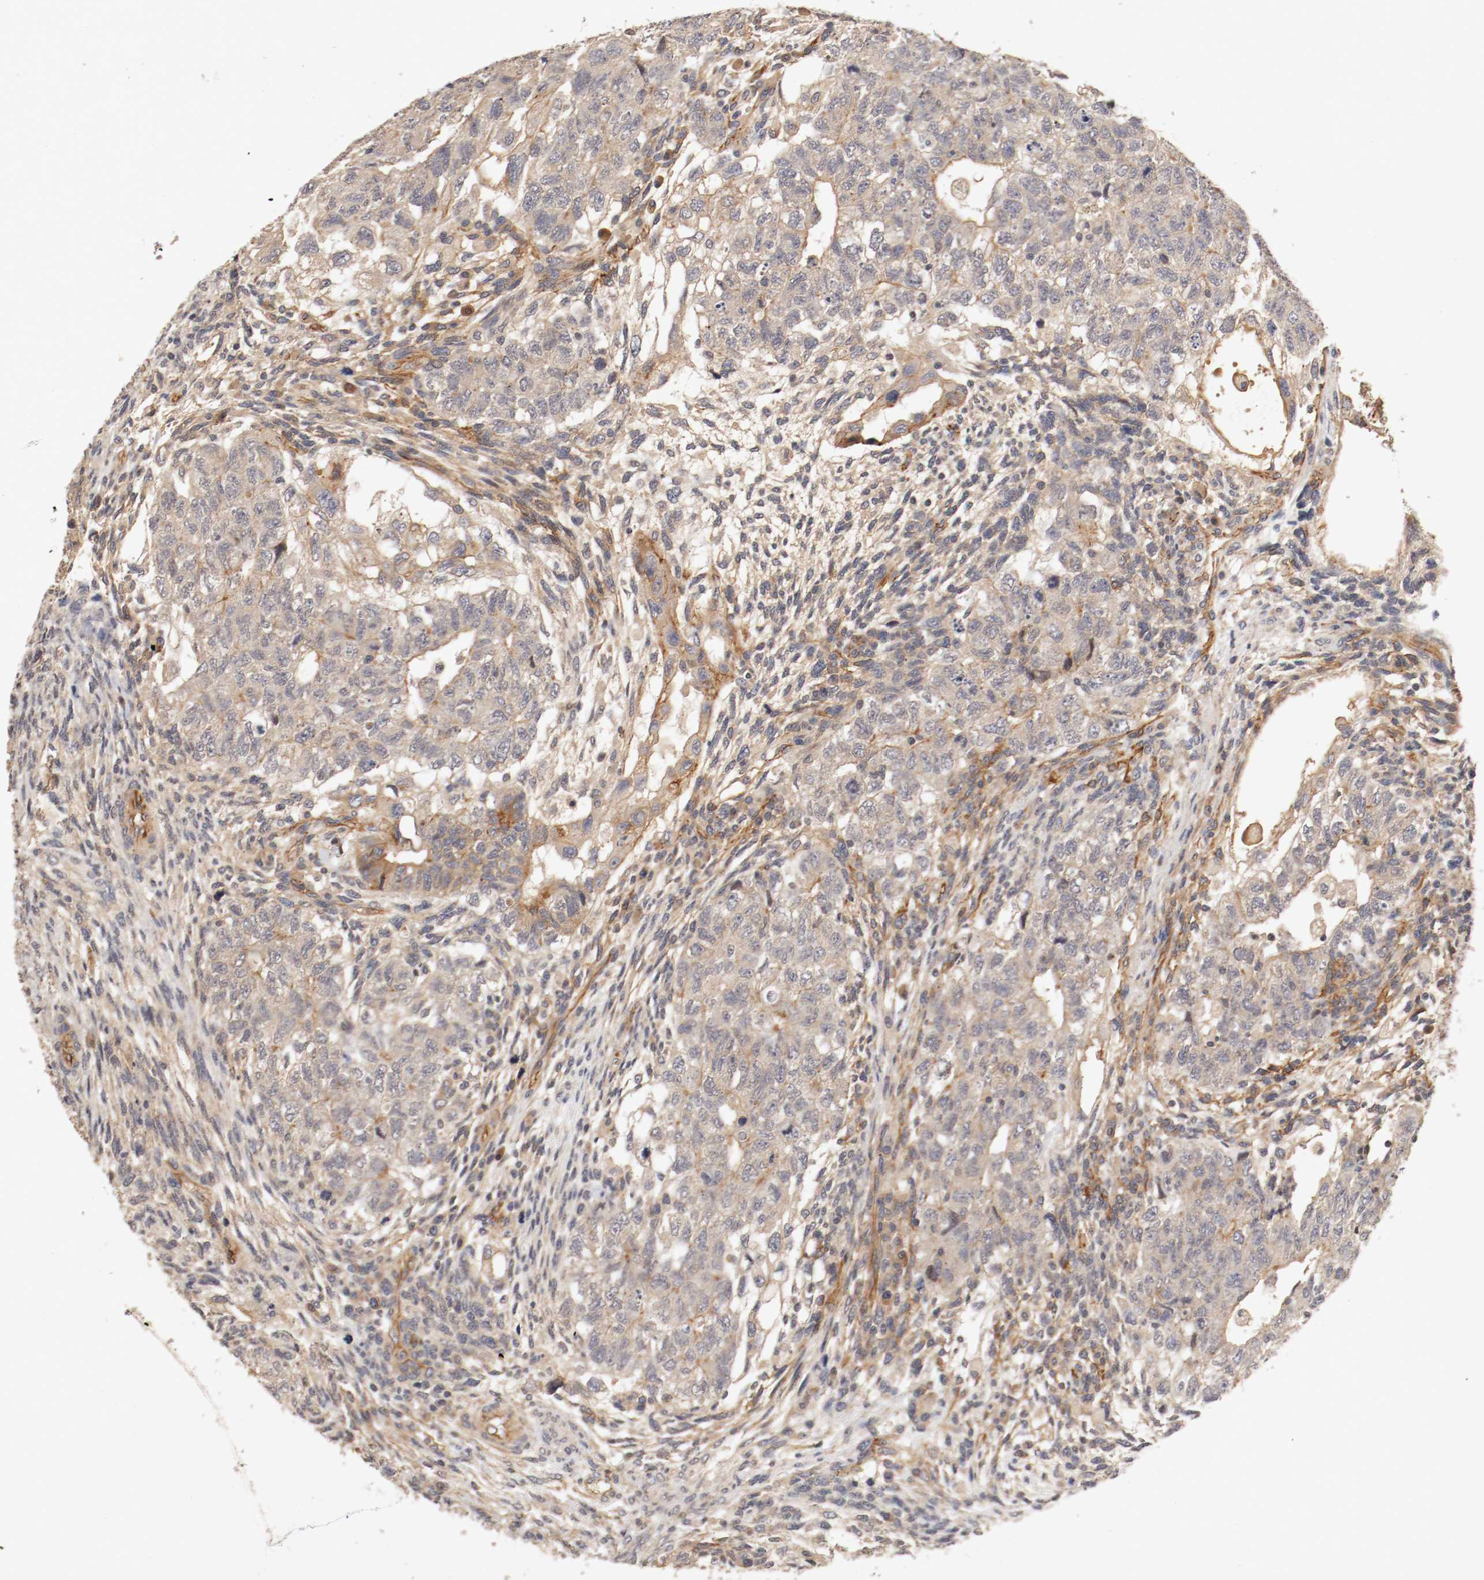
{"staining": {"intensity": "weak", "quantity": "25%-75%", "location": "cytoplasmic/membranous"}, "tissue": "testis cancer", "cell_type": "Tumor cells", "image_type": "cancer", "snomed": [{"axis": "morphology", "description": "Normal tissue, NOS"}, {"axis": "morphology", "description": "Carcinoma, Embryonal, NOS"}, {"axis": "topography", "description": "Testis"}], "caption": "Testis cancer stained with a protein marker shows weak staining in tumor cells.", "gene": "TYK2", "patient": {"sex": "male", "age": 36}}